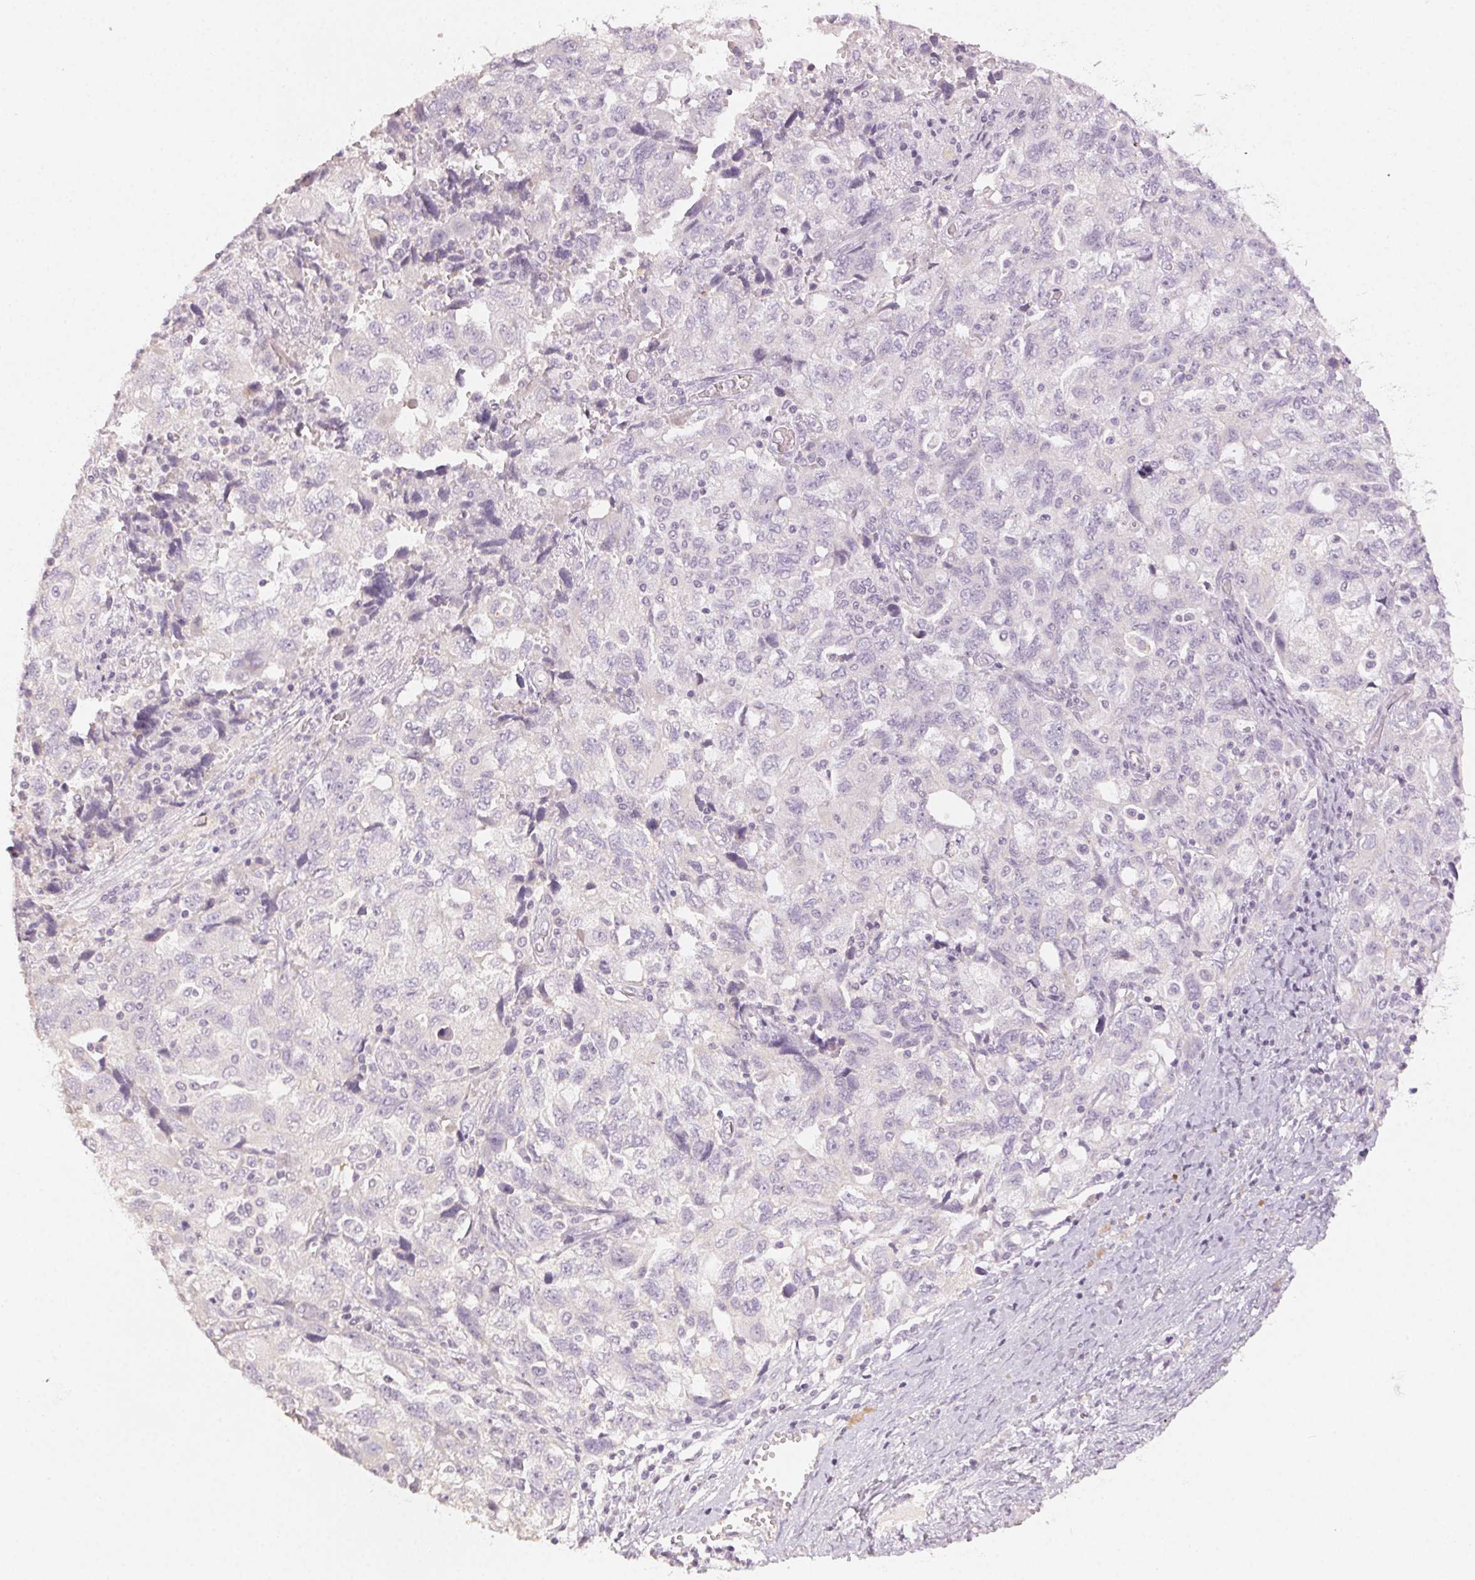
{"staining": {"intensity": "negative", "quantity": "none", "location": "none"}, "tissue": "ovarian cancer", "cell_type": "Tumor cells", "image_type": "cancer", "snomed": [{"axis": "morphology", "description": "Carcinoma, NOS"}, {"axis": "morphology", "description": "Cystadenocarcinoma, serous, NOS"}, {"axis": "topography", "description": "Ovary"}], "caption": "A photomicrograph of human ovarian cancer is negative for staining in tumor cells.", "gene": "LVRN", "patient": {"sex": "female", "age": 69}}